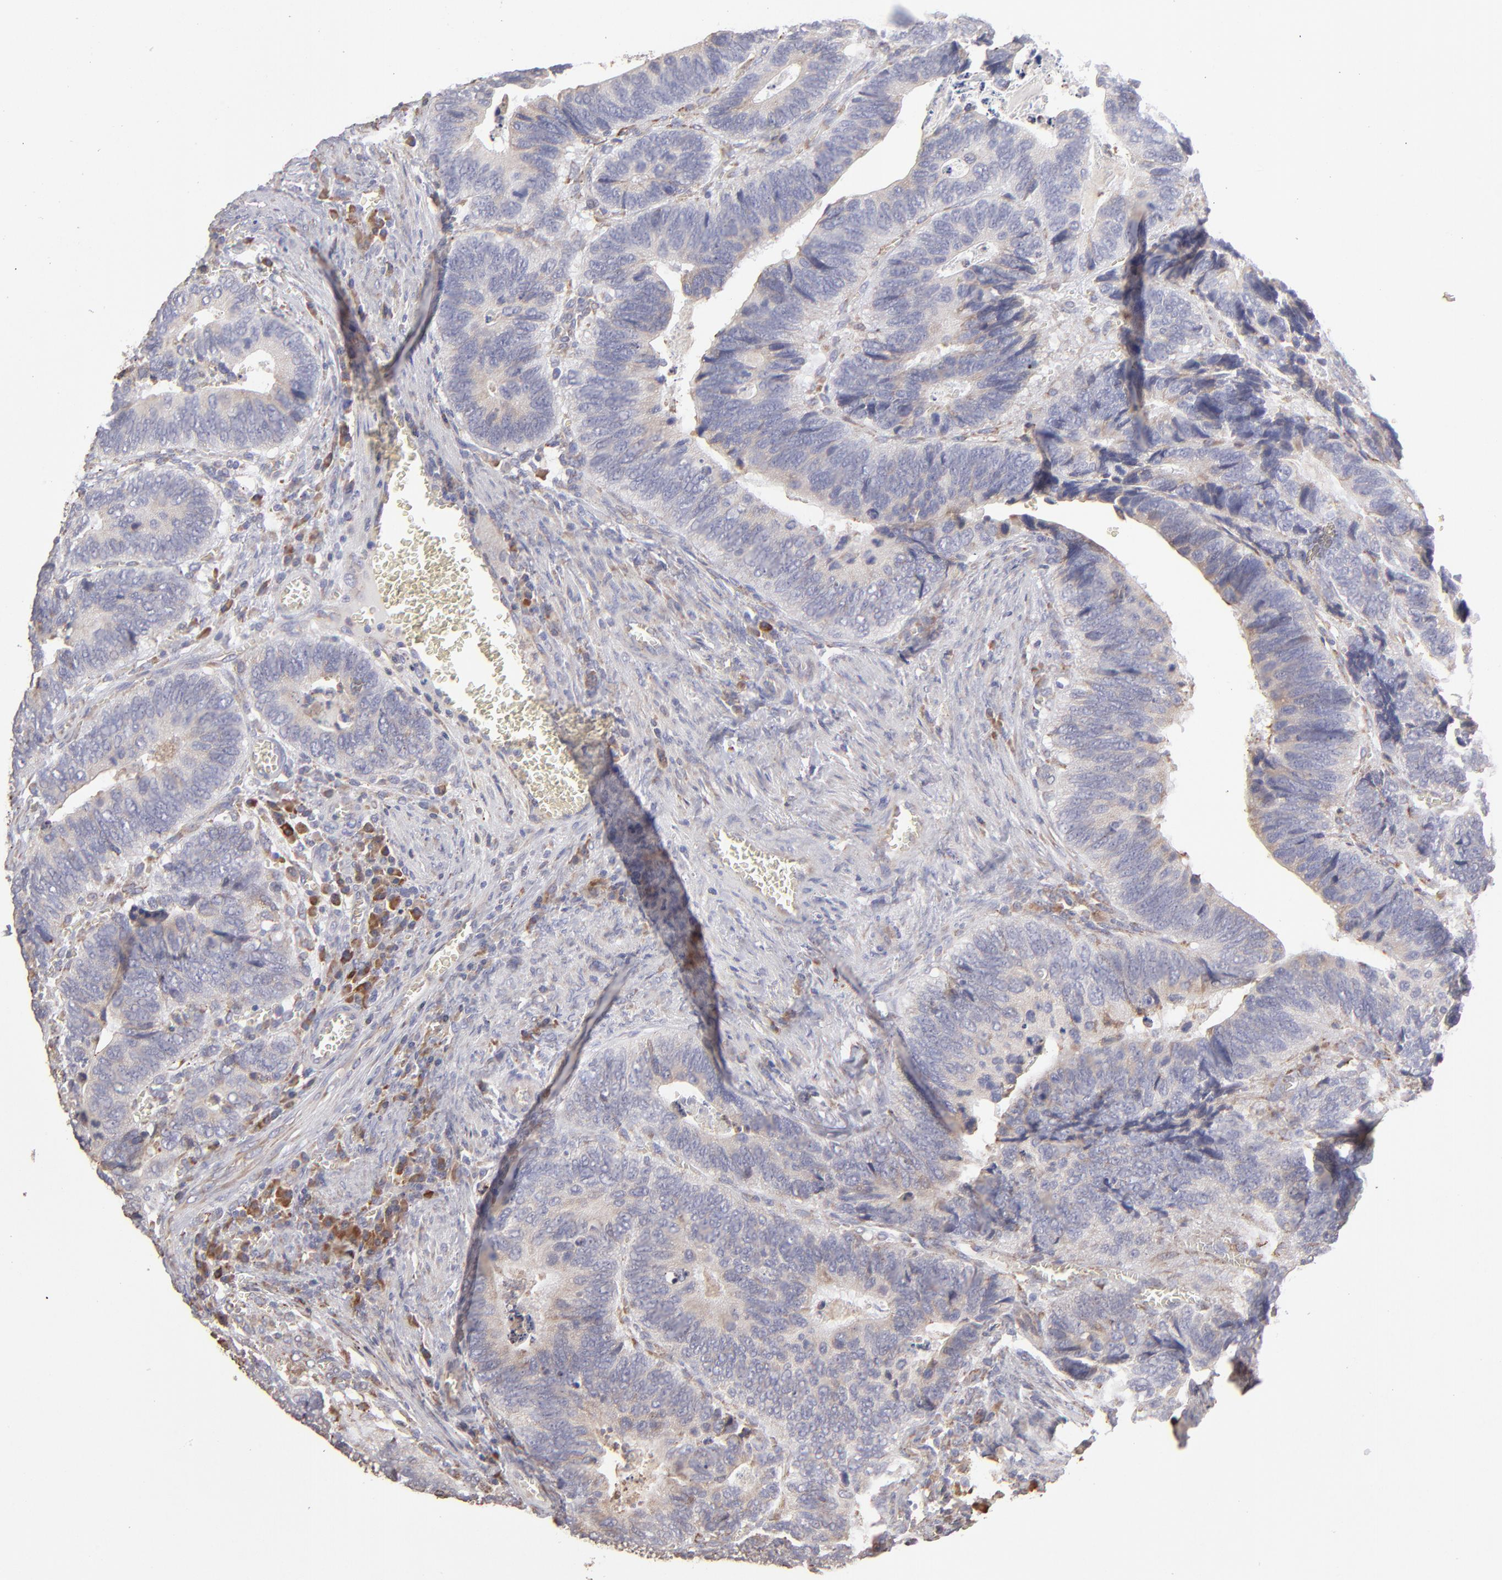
{"staining": {"intensity": "weak", "quantity": ">75%", "location": "cytoplasmic/membranous"}, "tissue": "colorectal cancer", "cell_type": "Tumor cells", "image_type": "cancer", "snomed": [{"axis": "morphology", "description": "Adenocarcinoma, NOS"}, {"axis": "topography", "description": "Colon"}], "caption": "This image shows immunohistochemistry staining of colorectal adenocarcinoma, with low weak cytoplasmic/membranous expression in about >75% of tumor cells.", "gene": "CALR", "patient": {"sex": "male", "age": 72}}